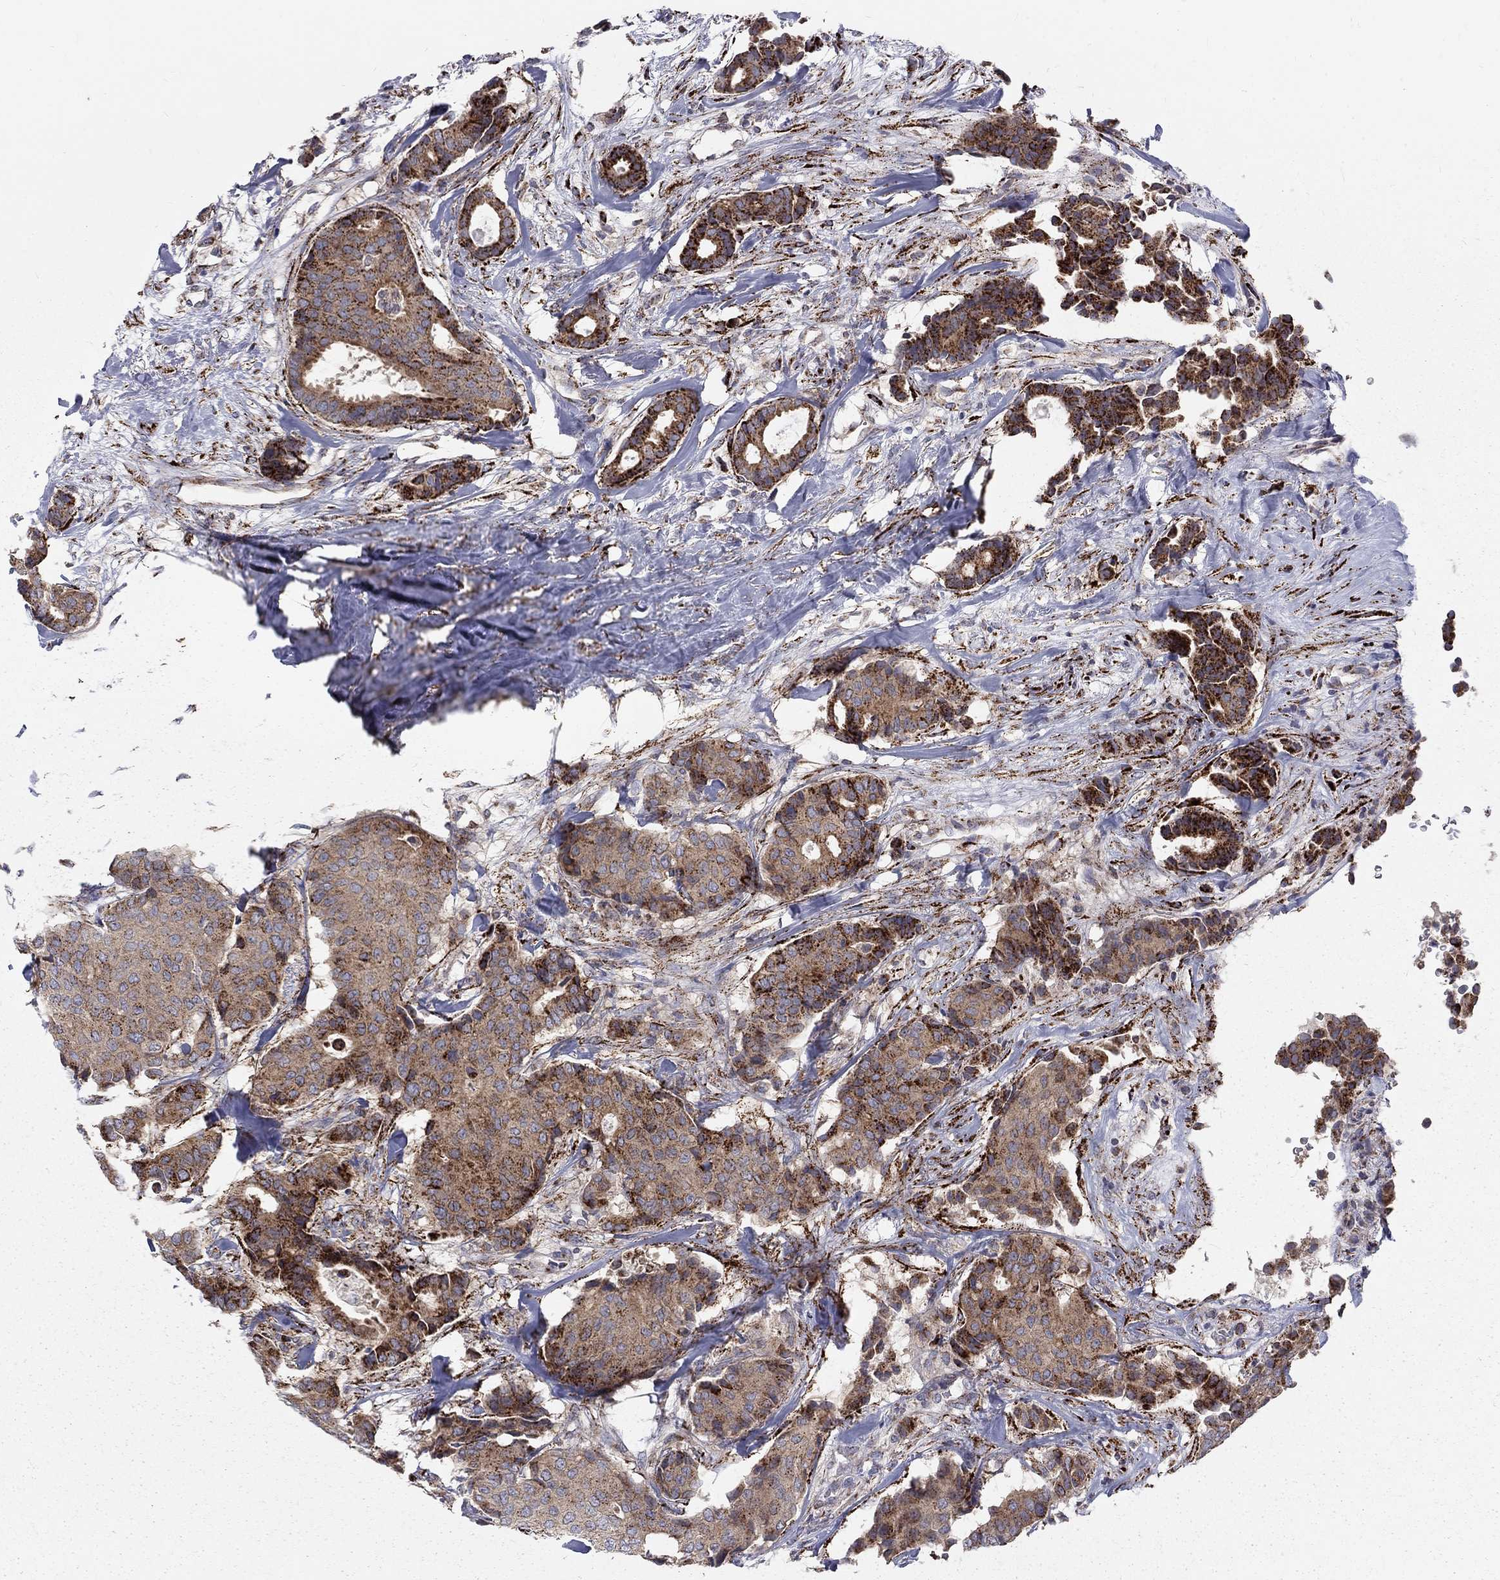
{"staining": {"intensity": "strong", "quantity": ">75%", "location": "cytoplasmic/membranous"}, "tissue": "breast cancer", "cell_type": "Tumor cells", "image_type": "cancer", "snomed": [{"axis": "morphology", "description": "Duct carcinoma"}, {"axis": "topography", "description": "Breast"}], "caption": "The photomicrograph shows immunohistochemical staining of breast infiltrating ductal carcinoma. There is strong cytoplasmic/membranous staining is appreciated in approximately >75% of tumor cells.", "gene": "ALDH1B1", "patient": {"sex": "female", "age": 75}}